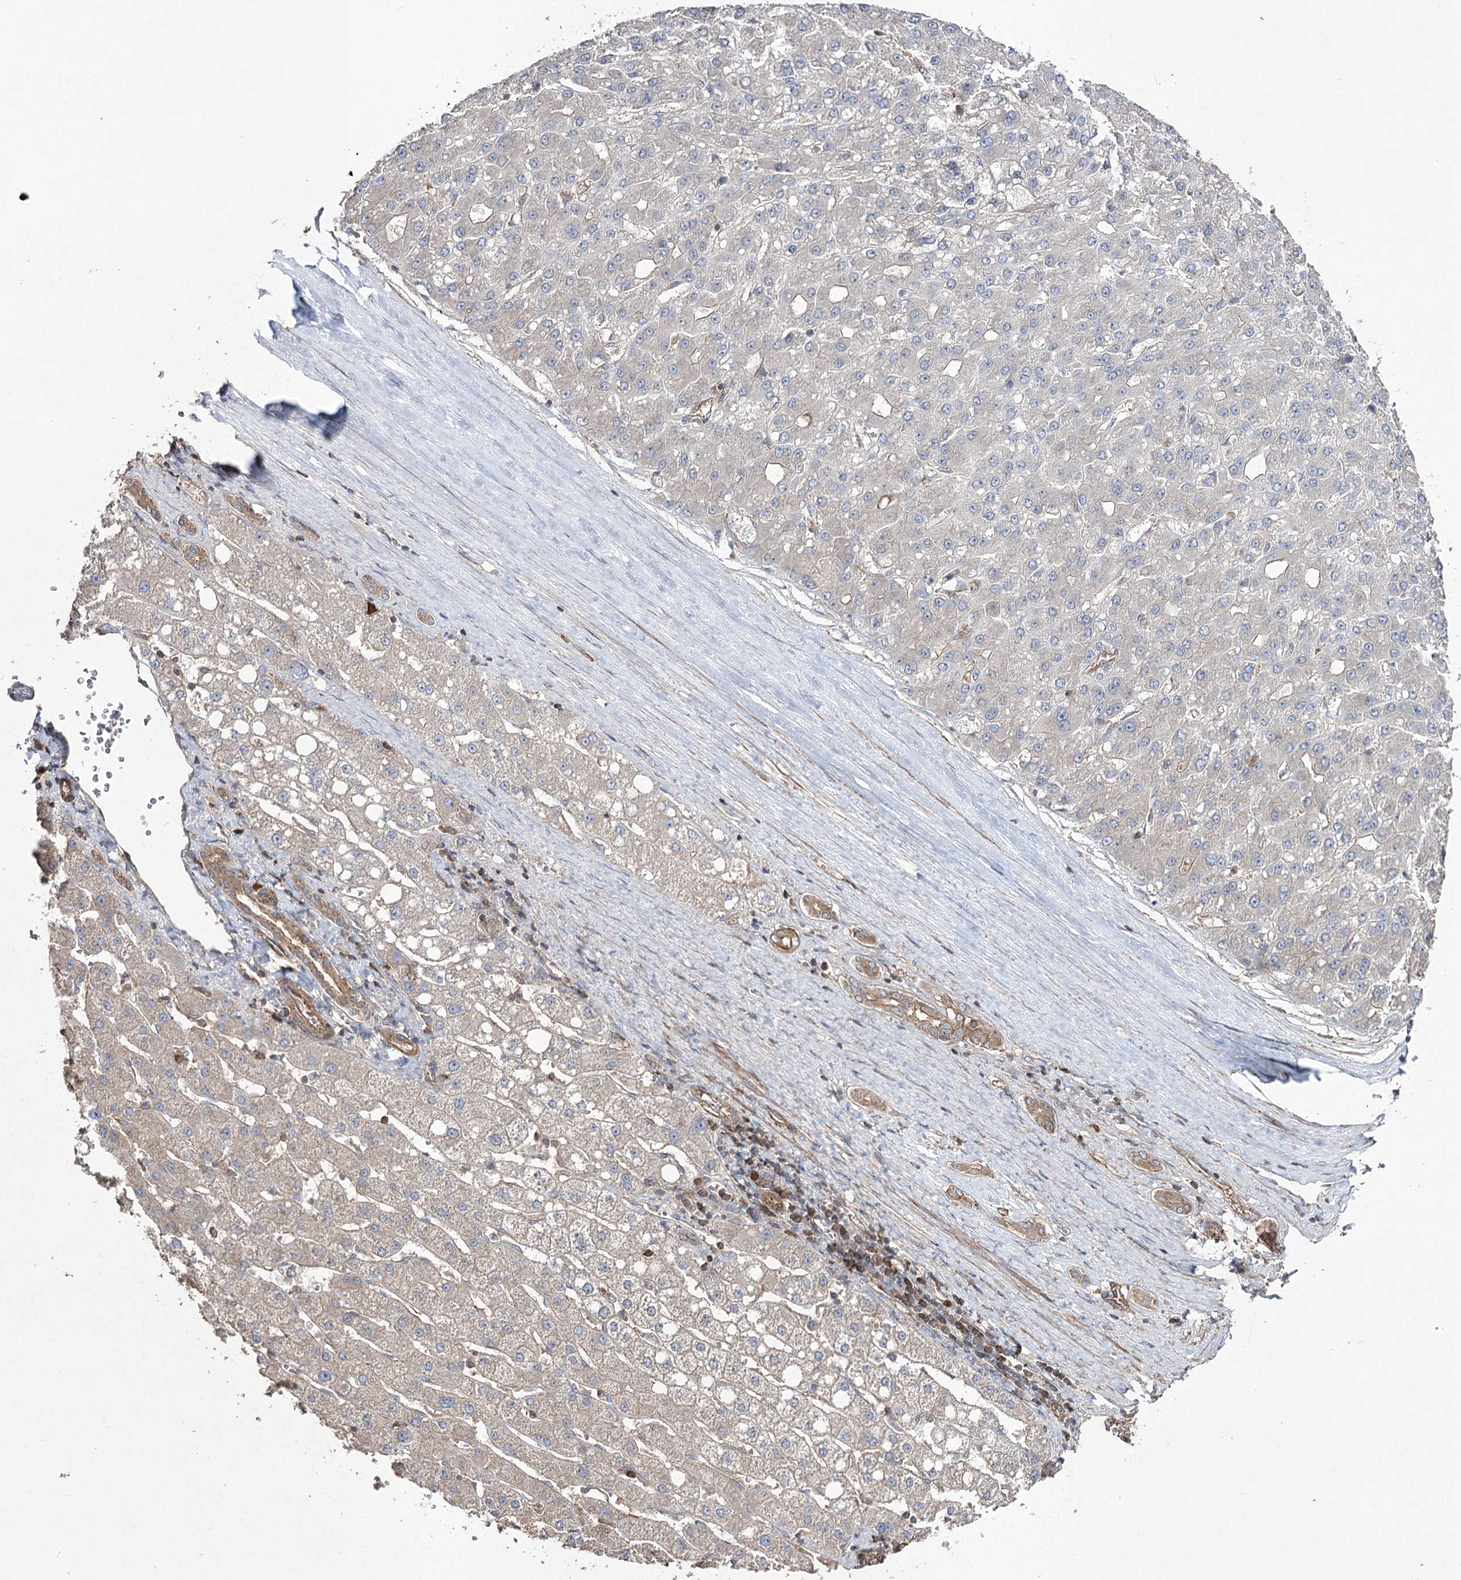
{"staining": {"intensity": "negative", "quantity": "none", "location": "none"}, "tissue": "liver cancer", "cell_type": "Tumor cells", "image_type": "cancer", "snomed": [{"axis": "morphology", "description": "Carcinoma, Hepatocellular, NOS"}, {"axis": "topography", "description": "Liver"}], "caption": "This is an immunohistochemistry image of liver hepatocellular carcinoma. There is no expression in tumor cells.", "gene": "LARS2", "patient": {"sex": "male", "age": 67}}